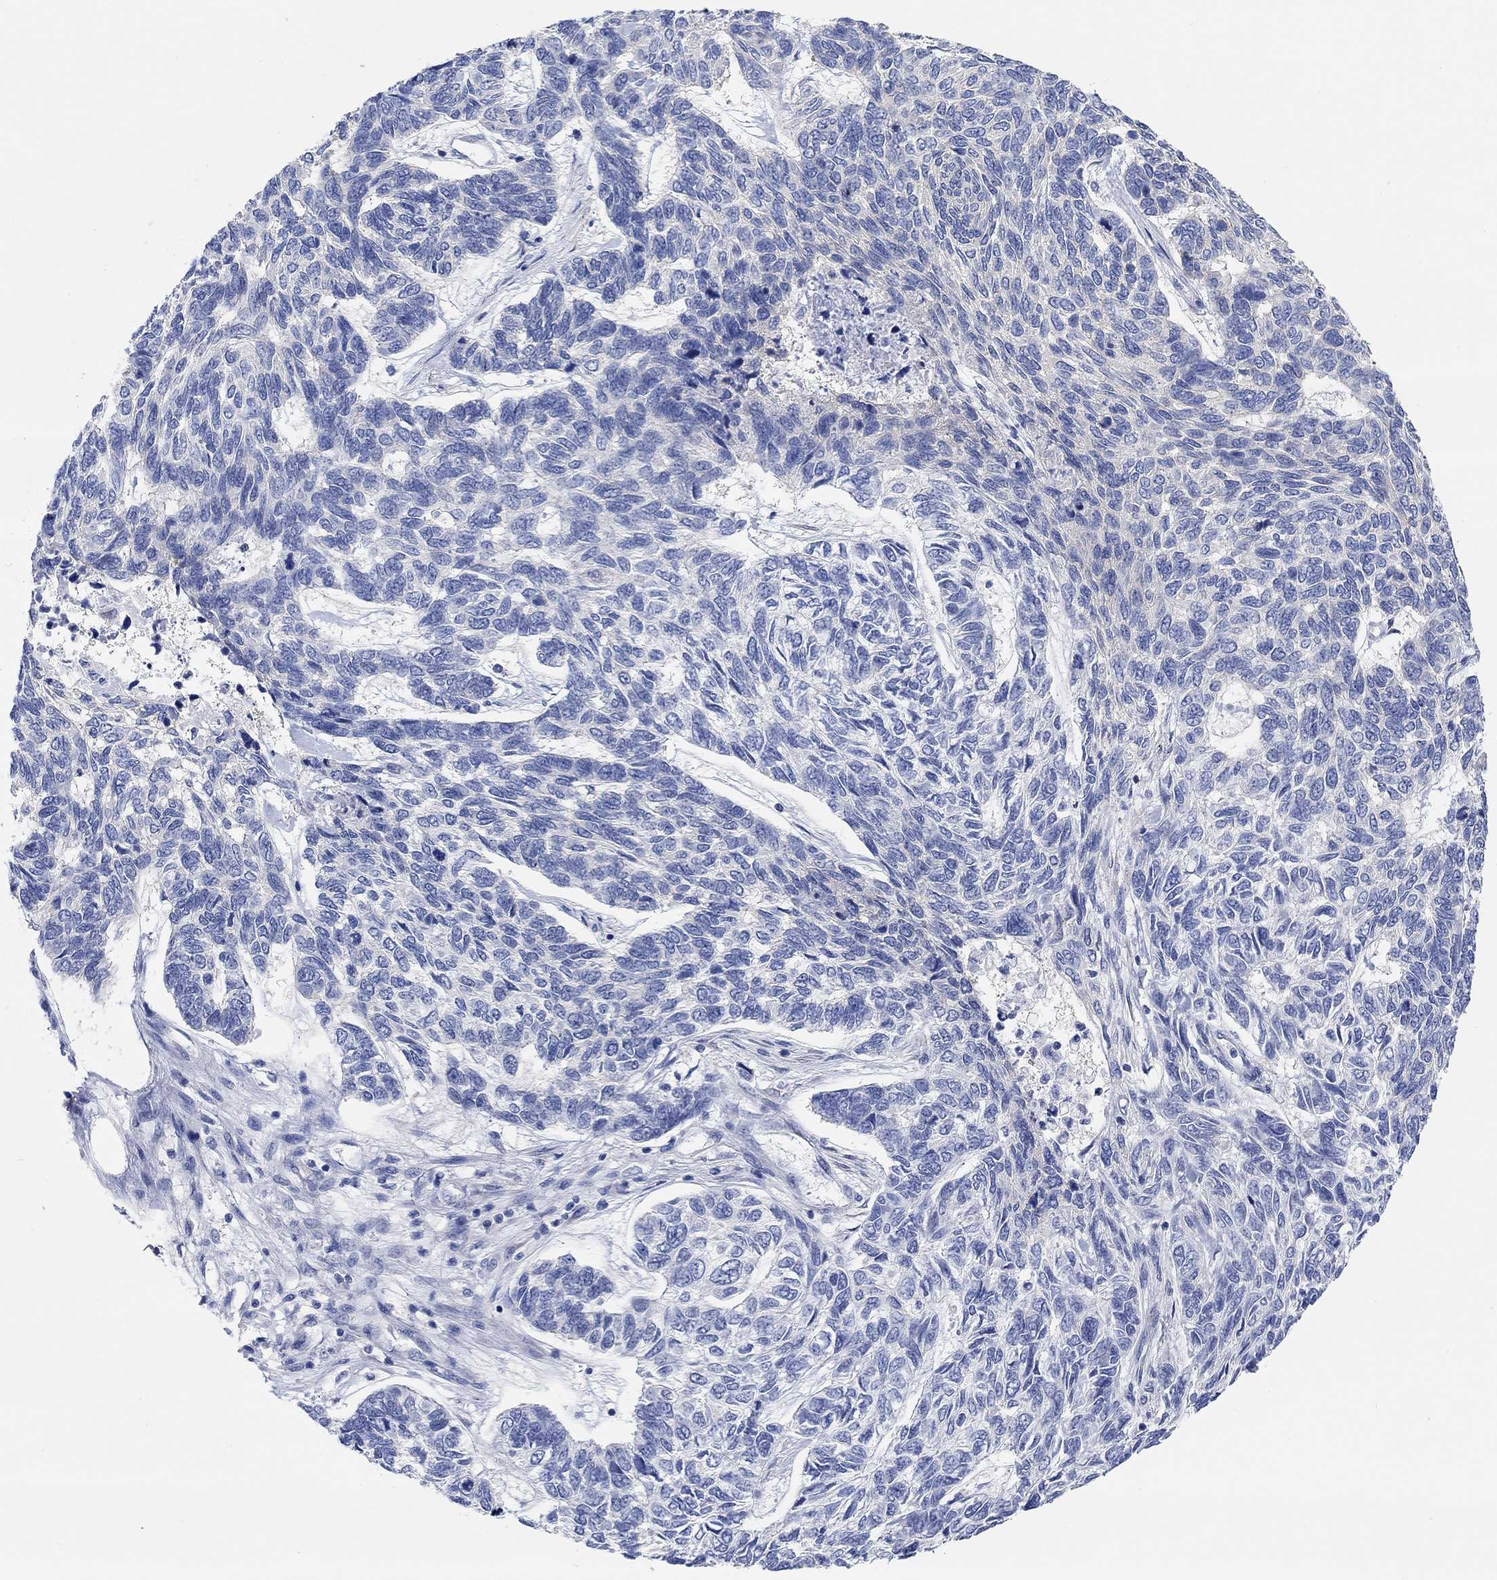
{"staining": {"intensity": "negative", "quantity": "none", "location": "none"}, "tissue": "skin cancer", "cell_type": "Tumor cells", "image_type": "cancer", "snomed": [{"axis": "morphology", "description": "Basal cell carcinoma"}, {"axis": "topography", "description": "Skin"}], "caption": "Immunohistochemistry histopathology image of skin basal cell carcinoma stained for a protein (brown), which exhibits no positivity in tumor cells.", "gene": "RGS1", "patient": {"sex": "female", "age": 65}}